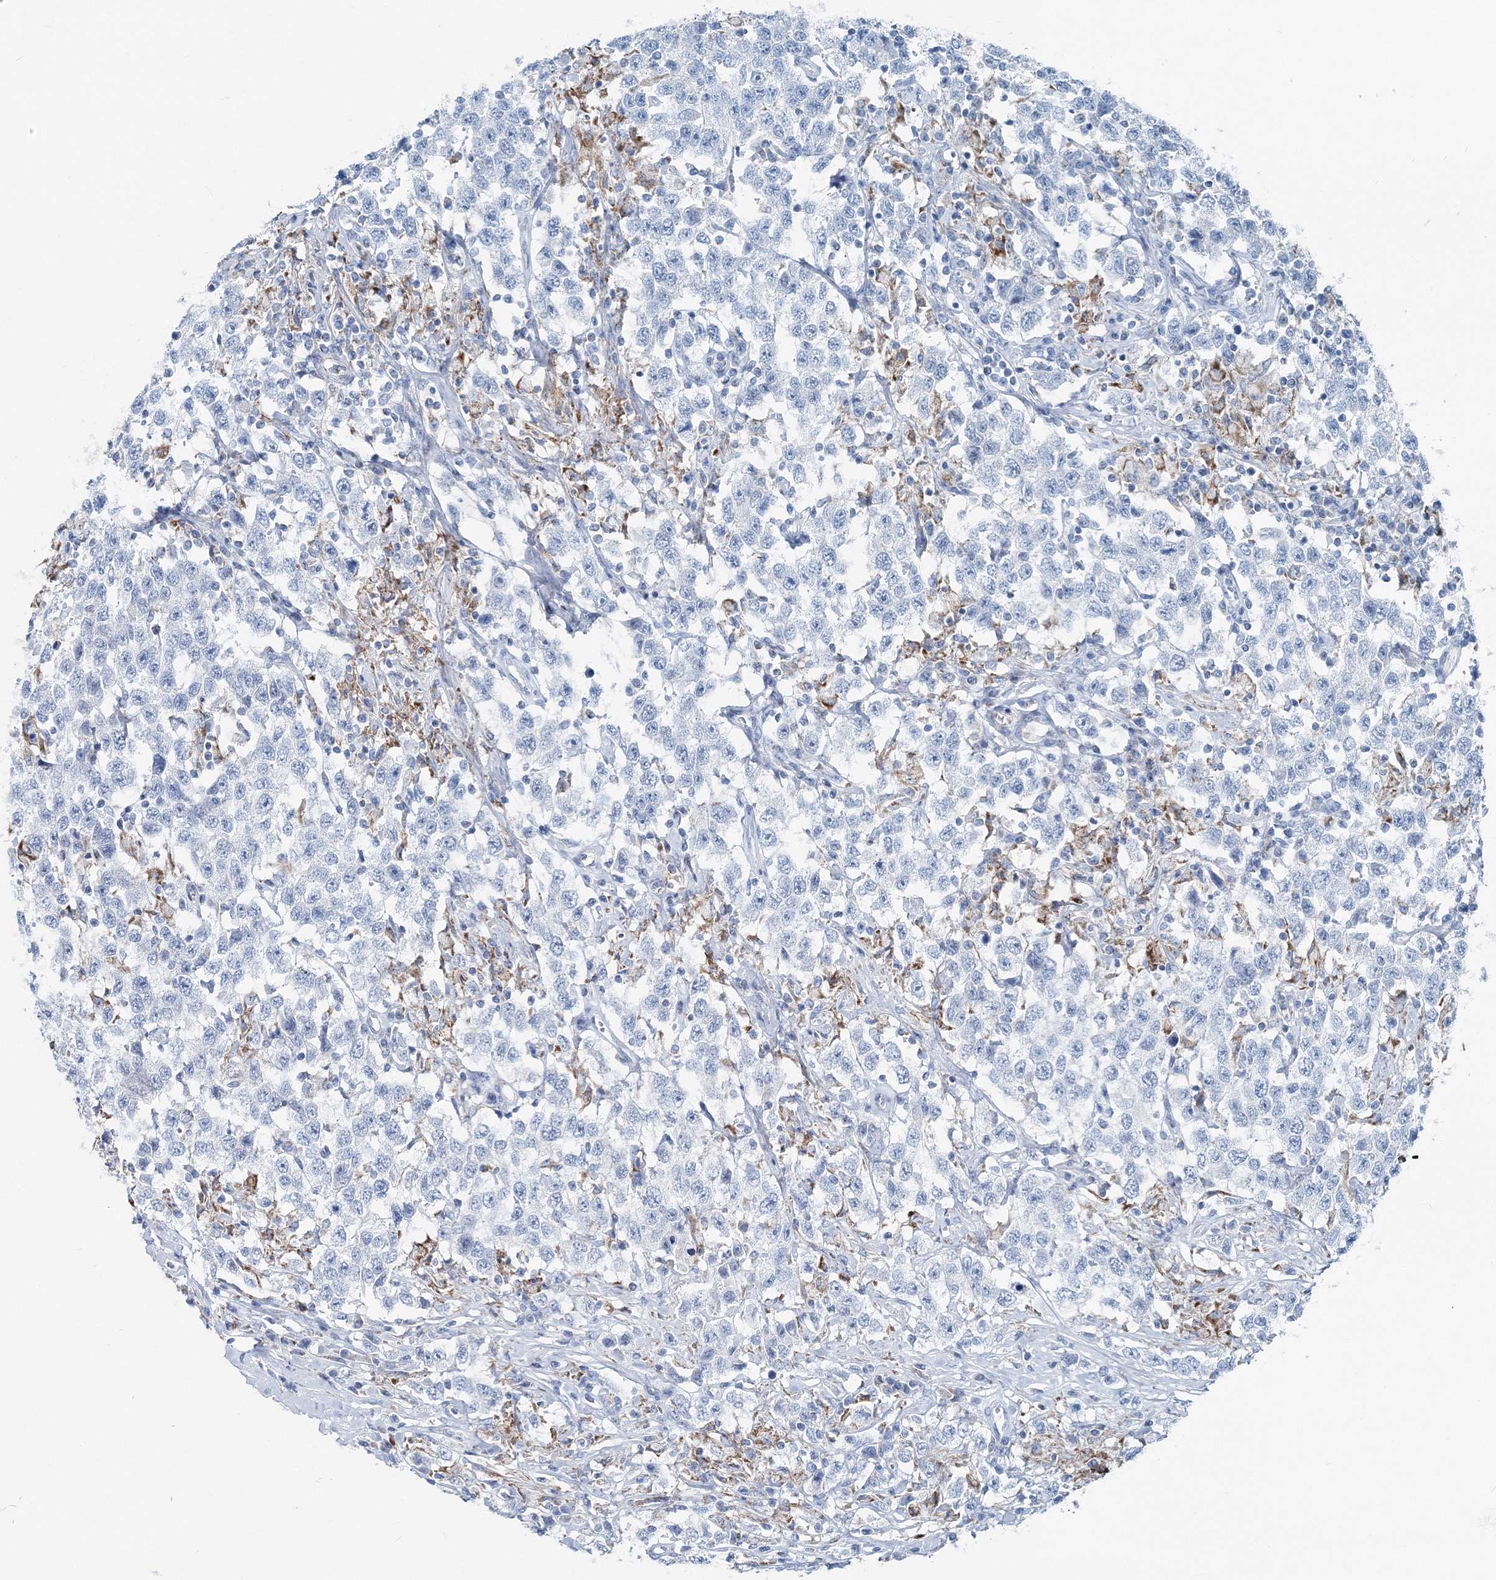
{"staining": {"intensity": "negative", "quantity": "none", "location": "none"}, "tissue": "testis cancer", "cell_type": "Tumor cells", "image_type": "cancer", "snomed": [{"axis": "morphology", "description": "Seminoma, NOS"}, {"axis": "topography", "description": "Testis"}], "caption": "Immunohistochemistry (IHC) of human seminoma (testis) reveals no positivity in tumor cells.", "gene": "GABARAPL2", "patient": {"sex": "male", "age": 41}}